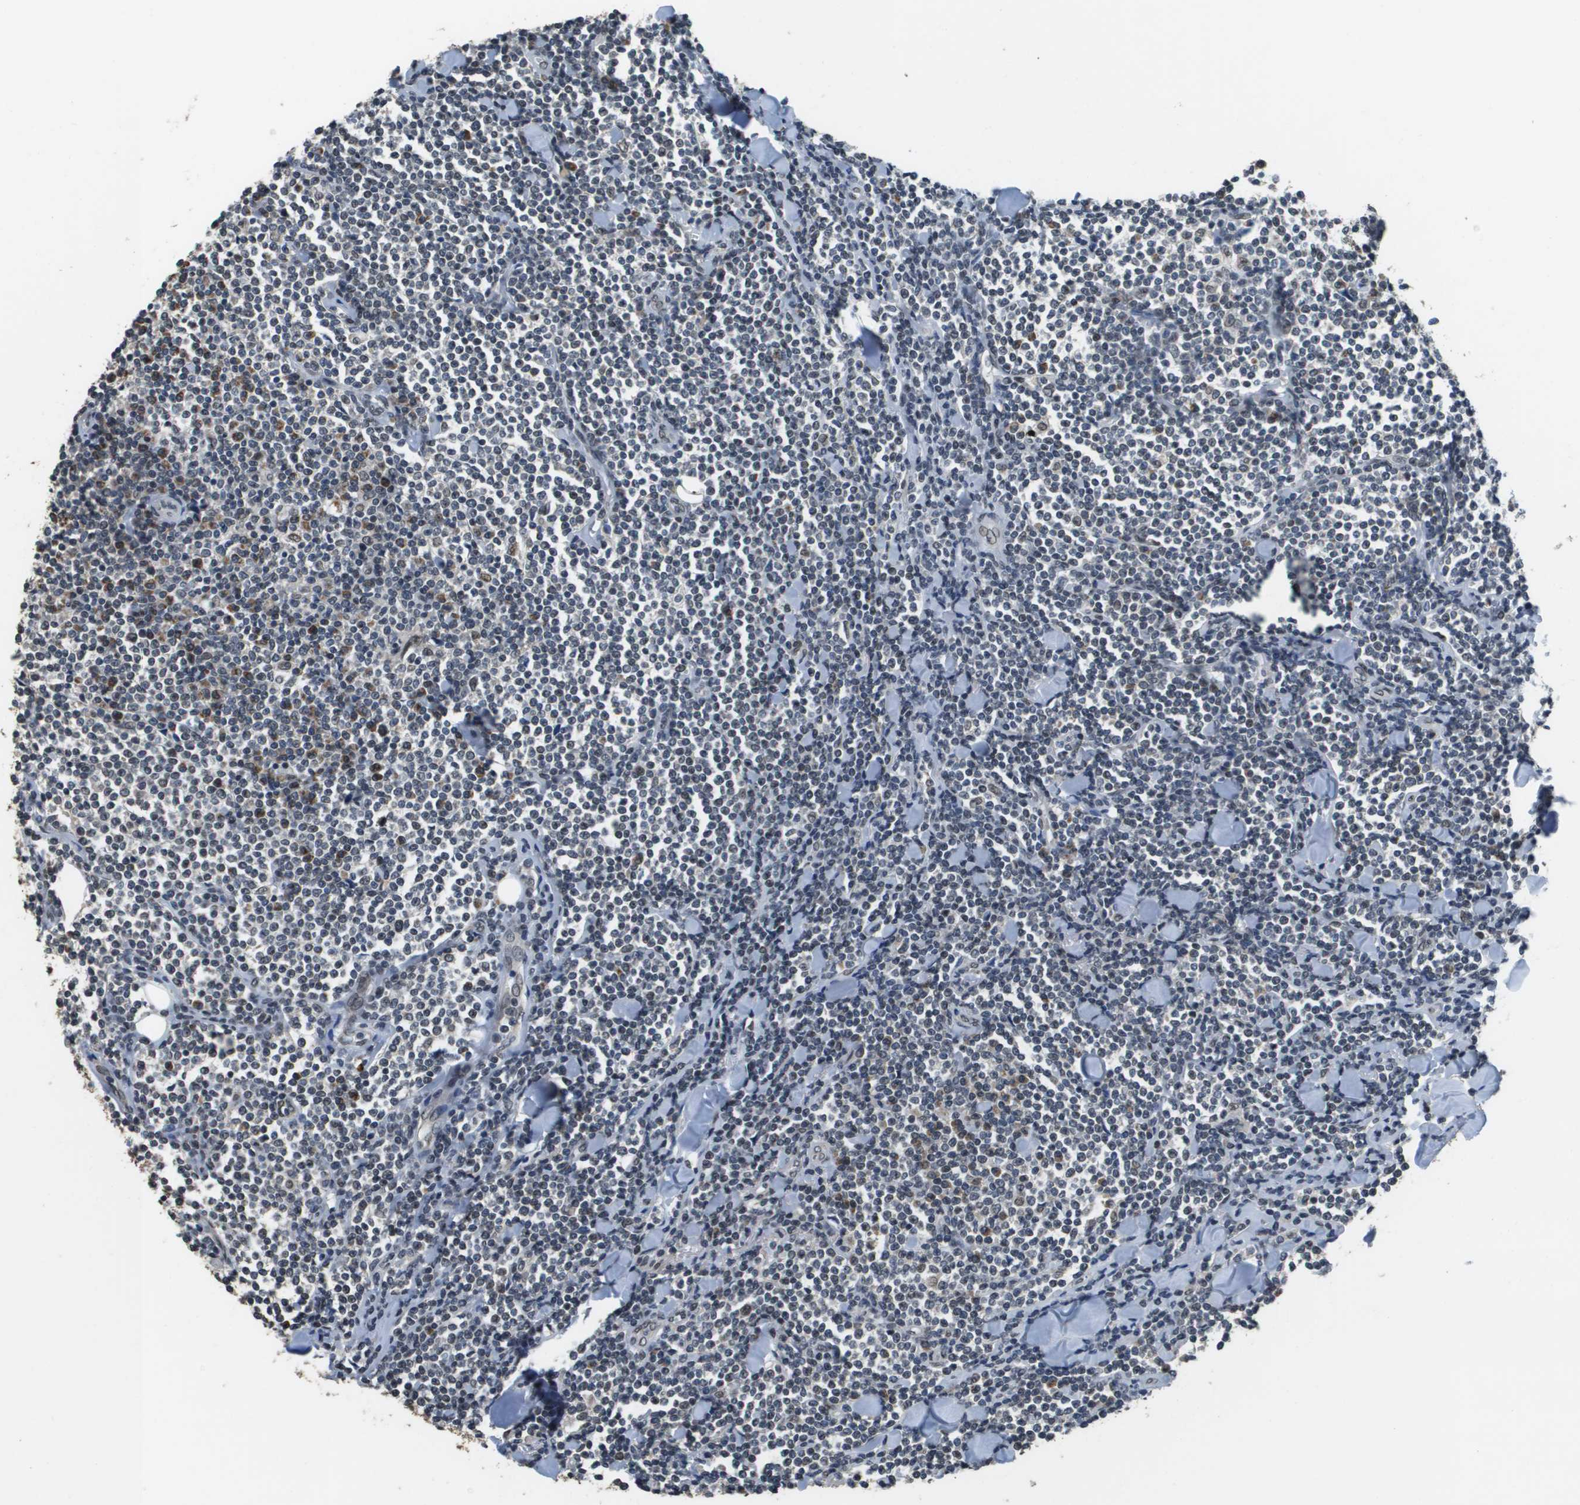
{"staining": {"intensity": "moderate", "quantity": "<25%", "location": "cytoplasmic/membranous,nuclear"}, "tissue": "lymphoma", "cell_type": "Tumor cells", "image_type": "cancer", "snomed": [{"axis": "morphology", "description": "Malignant lymphoma, non-Hodgkin's type, Low grade"}, {"axis": "topography", "description": "Soft tissue"}], "caption": "Lymphoma stained with a protein marker demonstrates moderate staining in tumor cells.", "gene": "FANCC", "patient": {"sex": "male", "age": 92}}